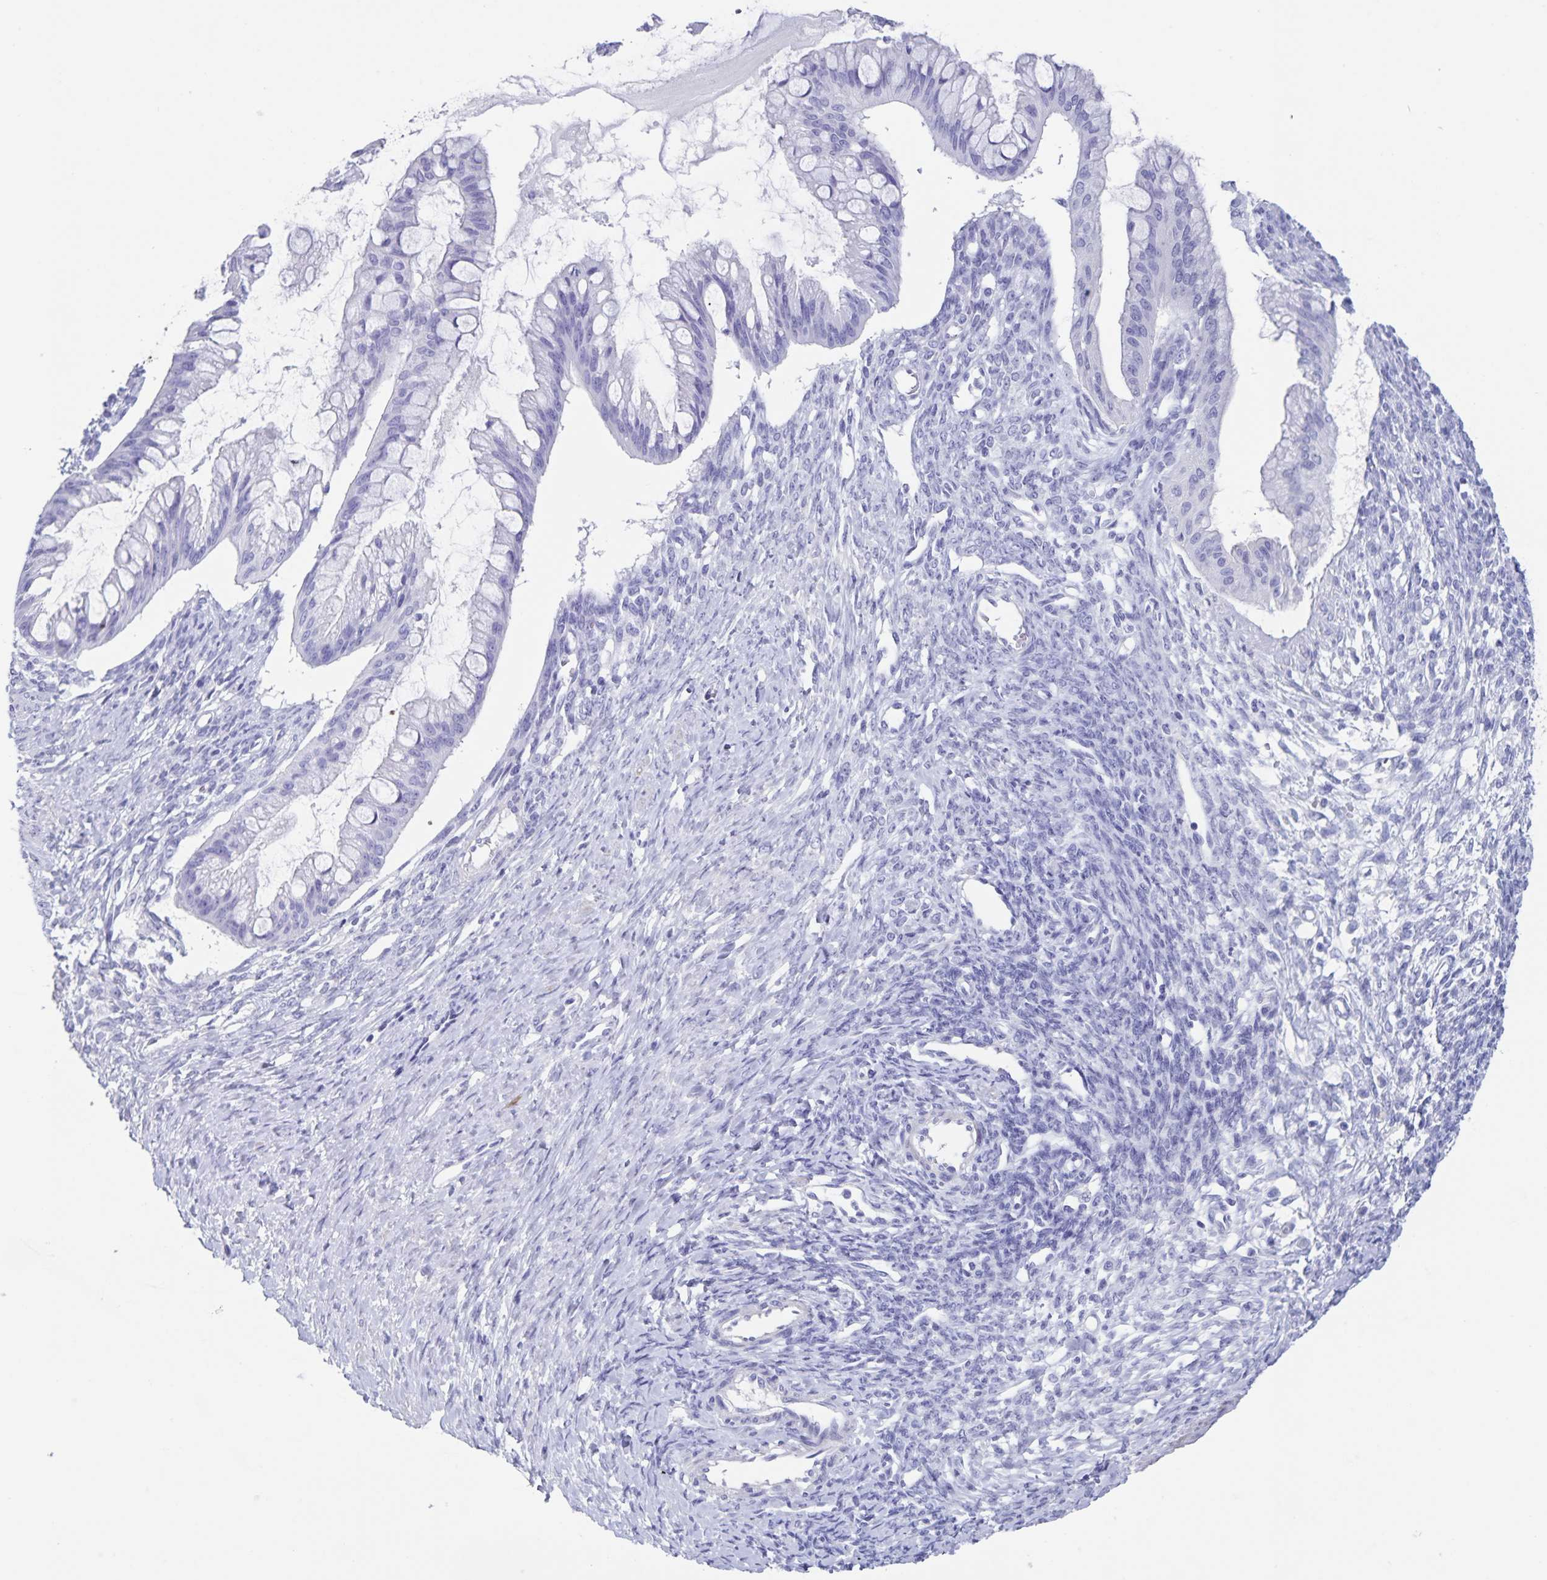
{"staining": {"intensity": "negative", "quantity": "none", "location": "none"}, "tissue": "ovarian cancer", "cell_type": "Tumor cells", "image_type": "cancer", "snomed": [{"axis": "morphology", "description": "Cystadenocarcinoma, mucinous, NOS"}, {"axis": "topography", "description": "Ovary"}], "caption": "A photomicrograph of ovarian mucinous cystadenocarcinoma stained for a protein reveals no brown staining in tumor cells. (Stains: DAB immunohistochemistry with hematoxylin counter stain, Microscopy: brightfield microscopy at high magnification).", "gene": "C11orf42", "patient": {"sex": "female", "age": 73}}